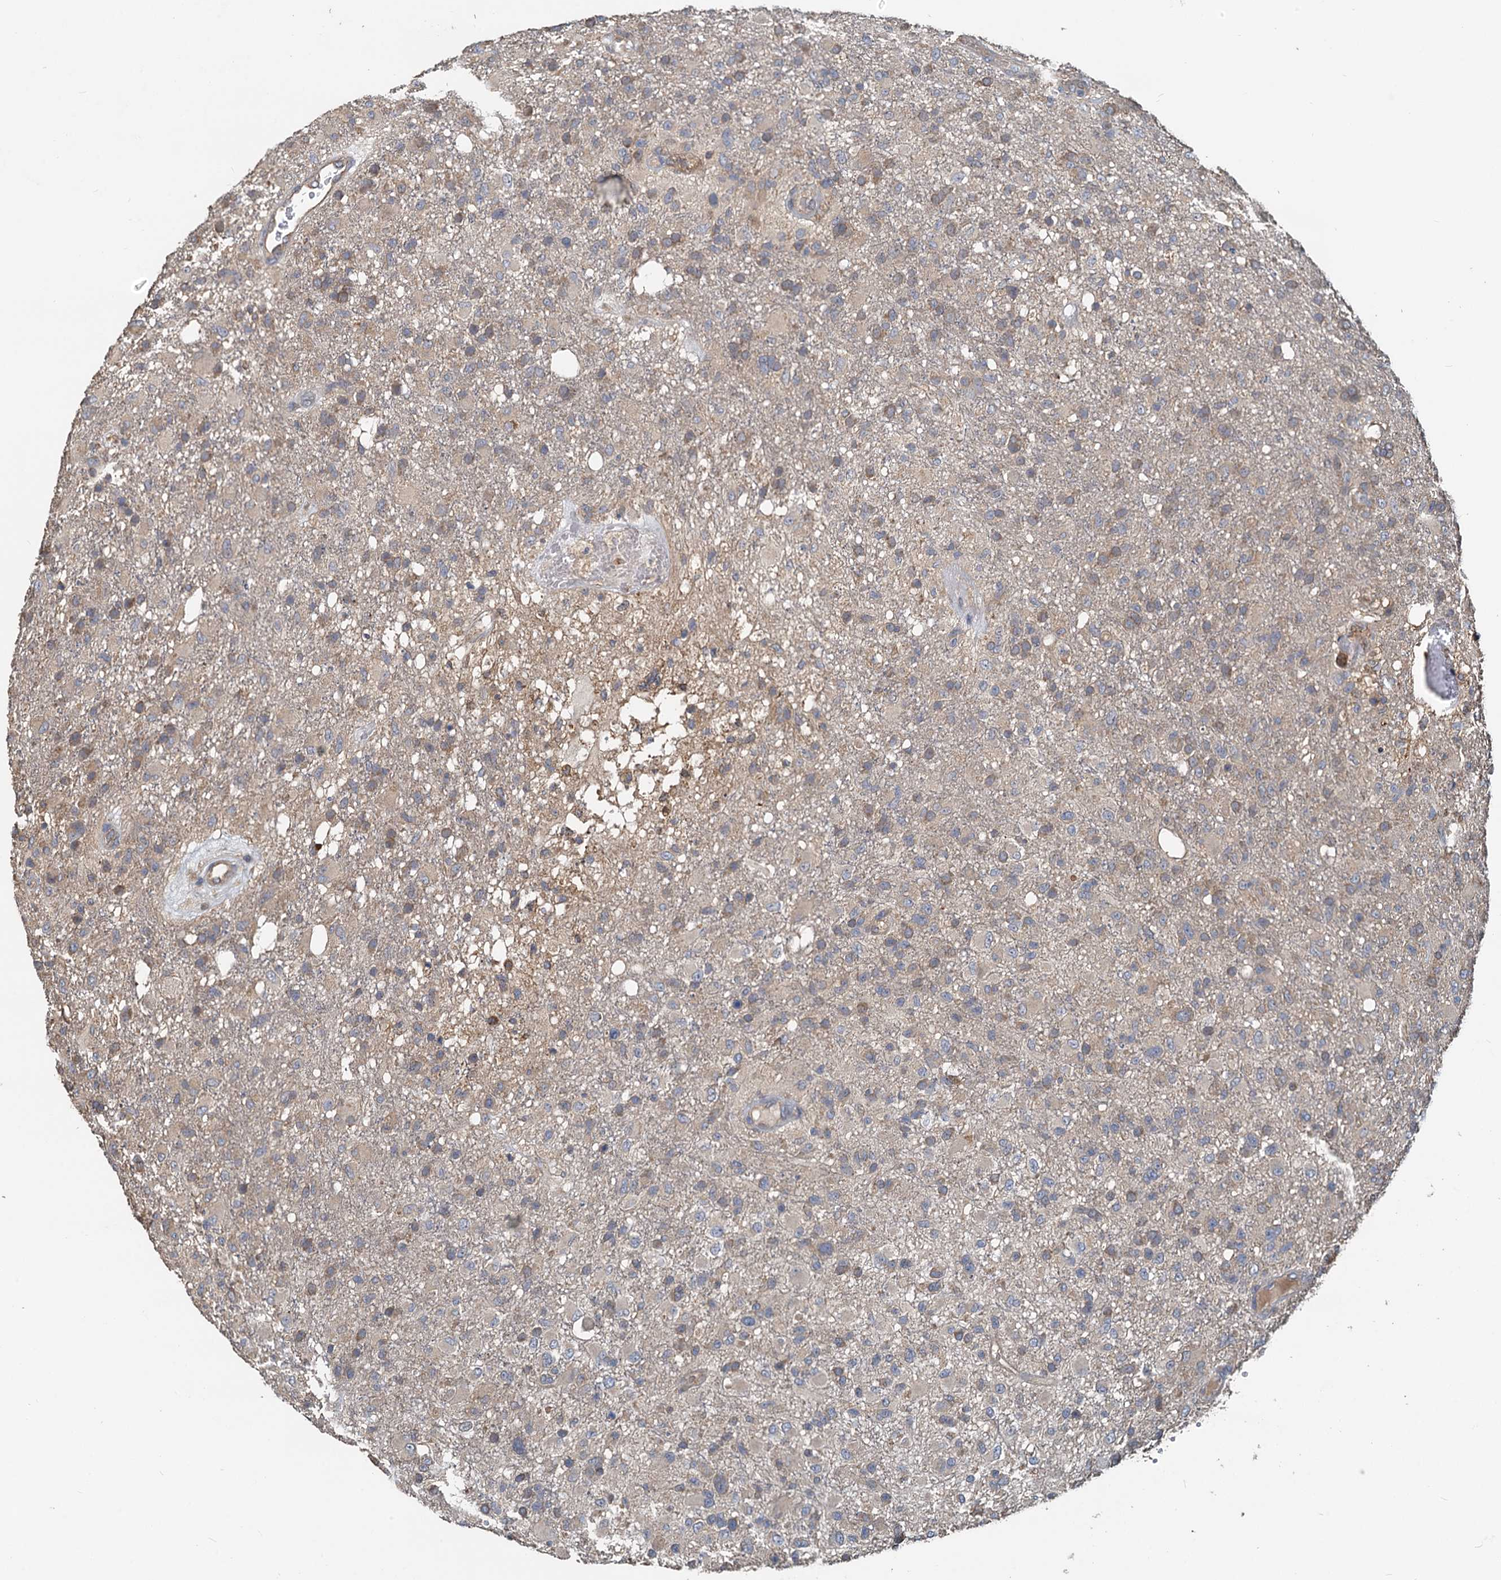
{"staining": {"intensity": "moderate", "quantity": "<25%", "location": "cytoplasmic/membranous"}, "tissue": "glioma", "cell_type": "Tumor cells", "image_type": "cancer", "snomed": [{"axis": "morphology", "description": "Glioma, malignant, High grade"}, {"axis": "topography", "description": "Brain"}], "caption": "Protein expression analysis of human malignant glioma (high-grade) reveals moderate cytoplasmic/membranous expression in approximately <25% of tumor cells.", "gene": "HYI", "patient": {"sex": "female", "age": 74}}